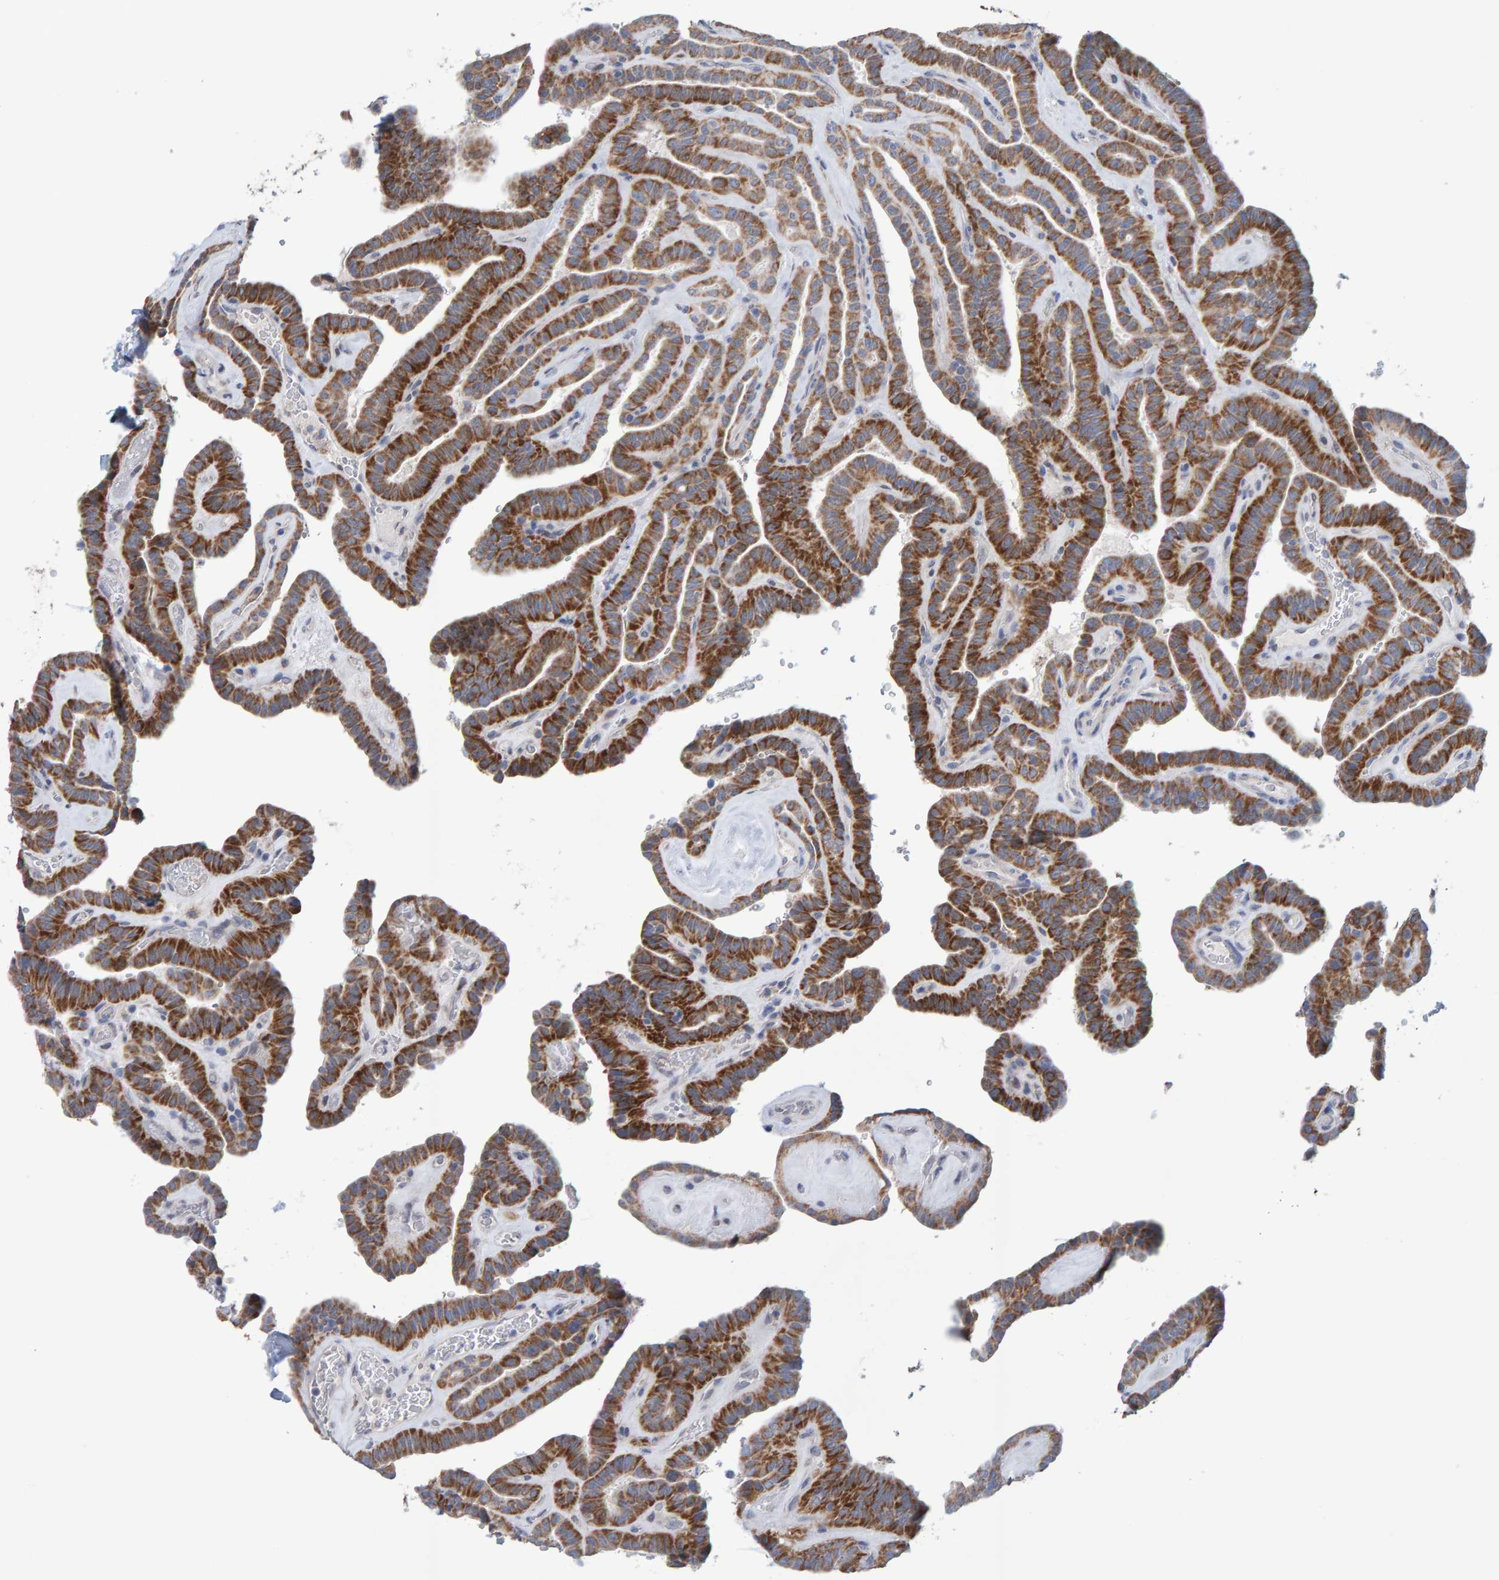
{"staining": {"intensity": "strong", "quantity": ">75%", "location": "cytoplasmic/membranous"}, "tissue": "thyroid cancer", "cell_type": "Tumor cells", "image_type": "cancer", "snomed": [{"axis": "morphology", "description": "Papillary adenocarcinoma, NOS"}, {"axis": "topography", "description": "Thyroid gland"}], "caption": "Thyroid cancer stained for a protein displays strong cytoplasmic/membranous positivity in tumor cells.", "gene": "USP43", "patient": {"sex": "male", "age": 77}}